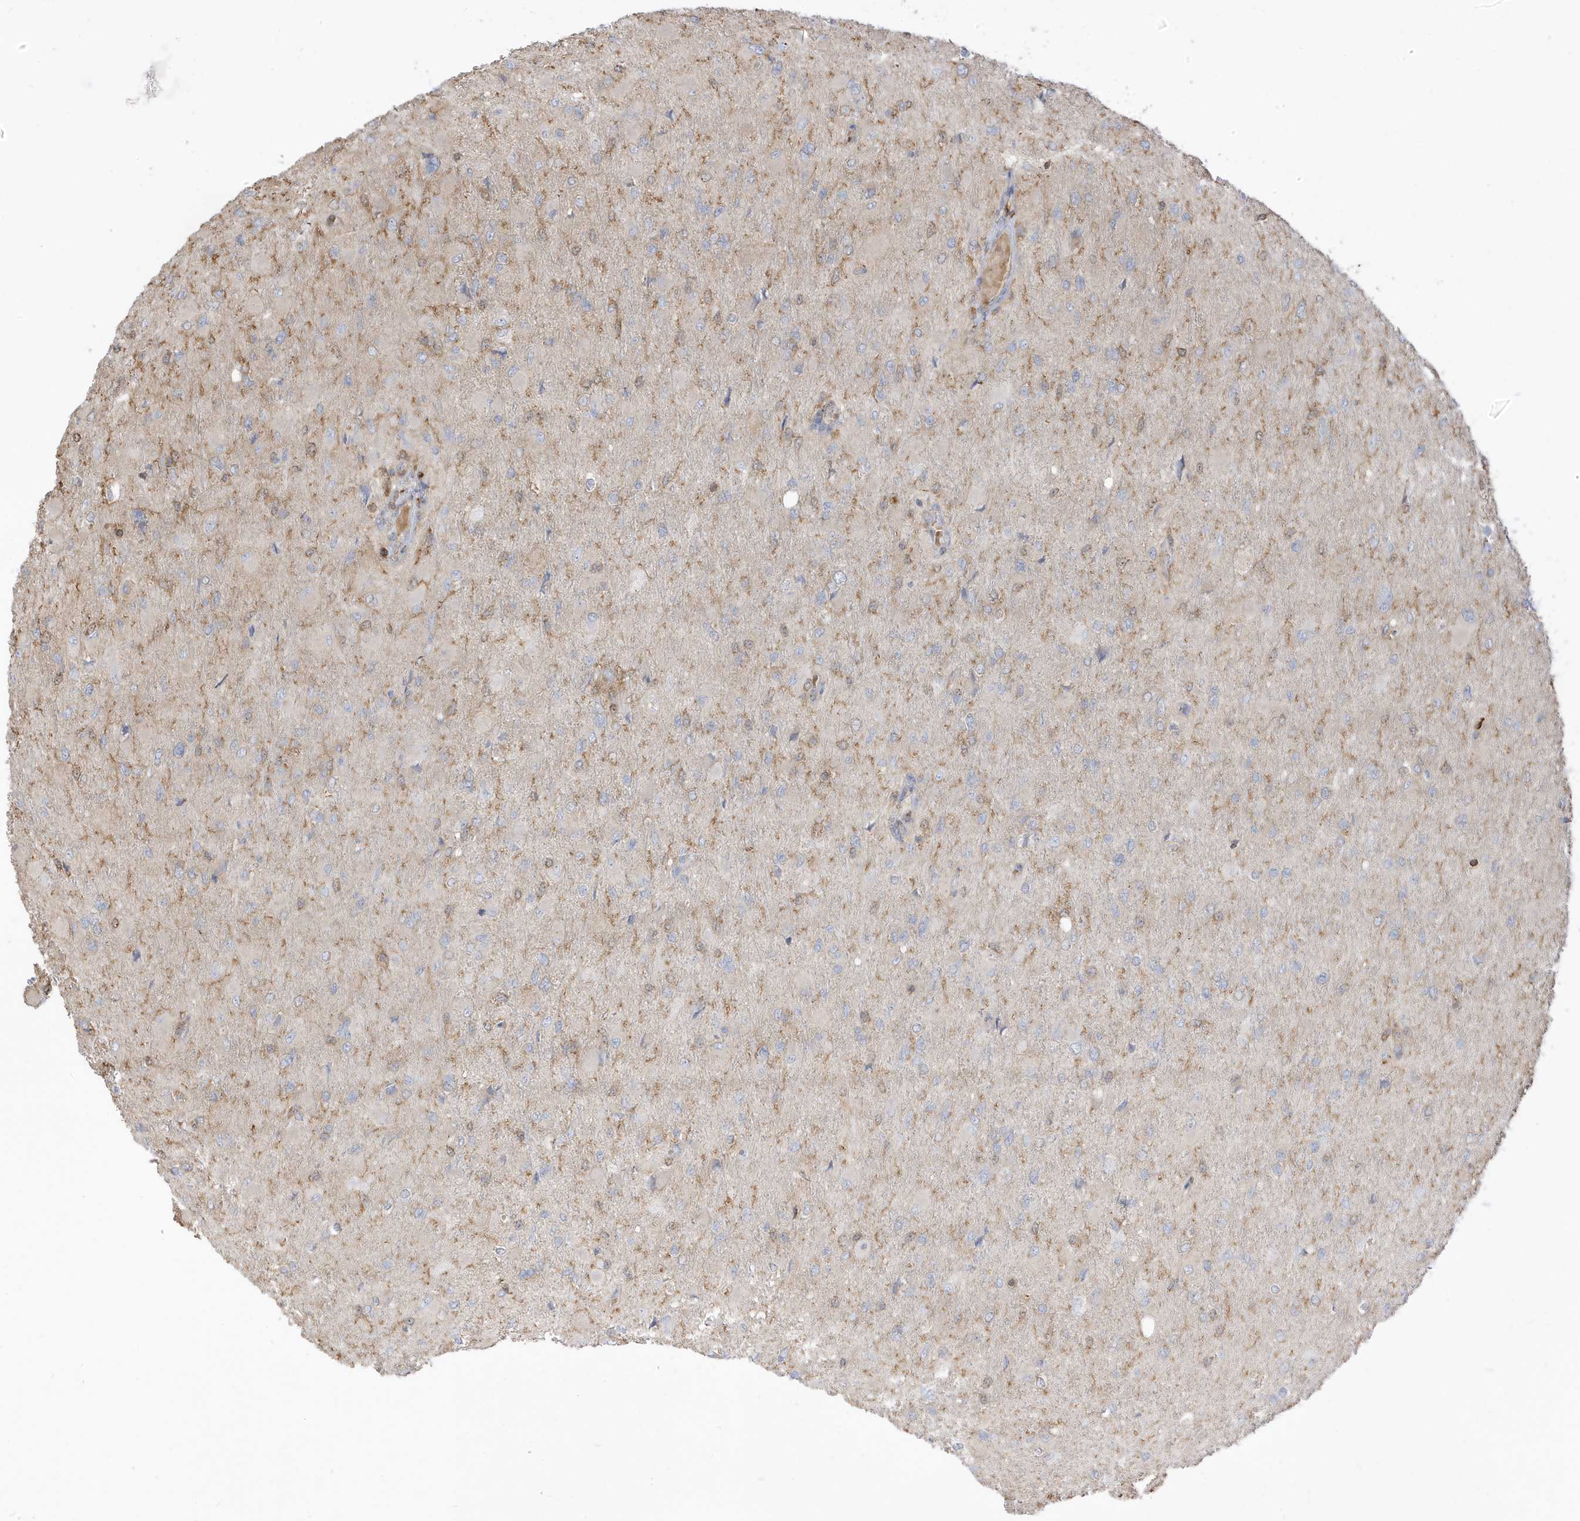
{"staining": {"intensity": "negative", "quantity": "none", "location": "none"}, "tissue": "glioma", "cell_type": "Tumor cells", "image_type": "cancer", "snomed": [{"axis": "morphology", "description": "Glioma, malignant, High grade"}, {"axis": "topography", "description": "Cerebral cortex"}], "caption": "Image shows no protein staining in tumor cells of glioma tissue.", "gene": "ZBTB8A", "patient": {"sex": "female", "age": 36}}